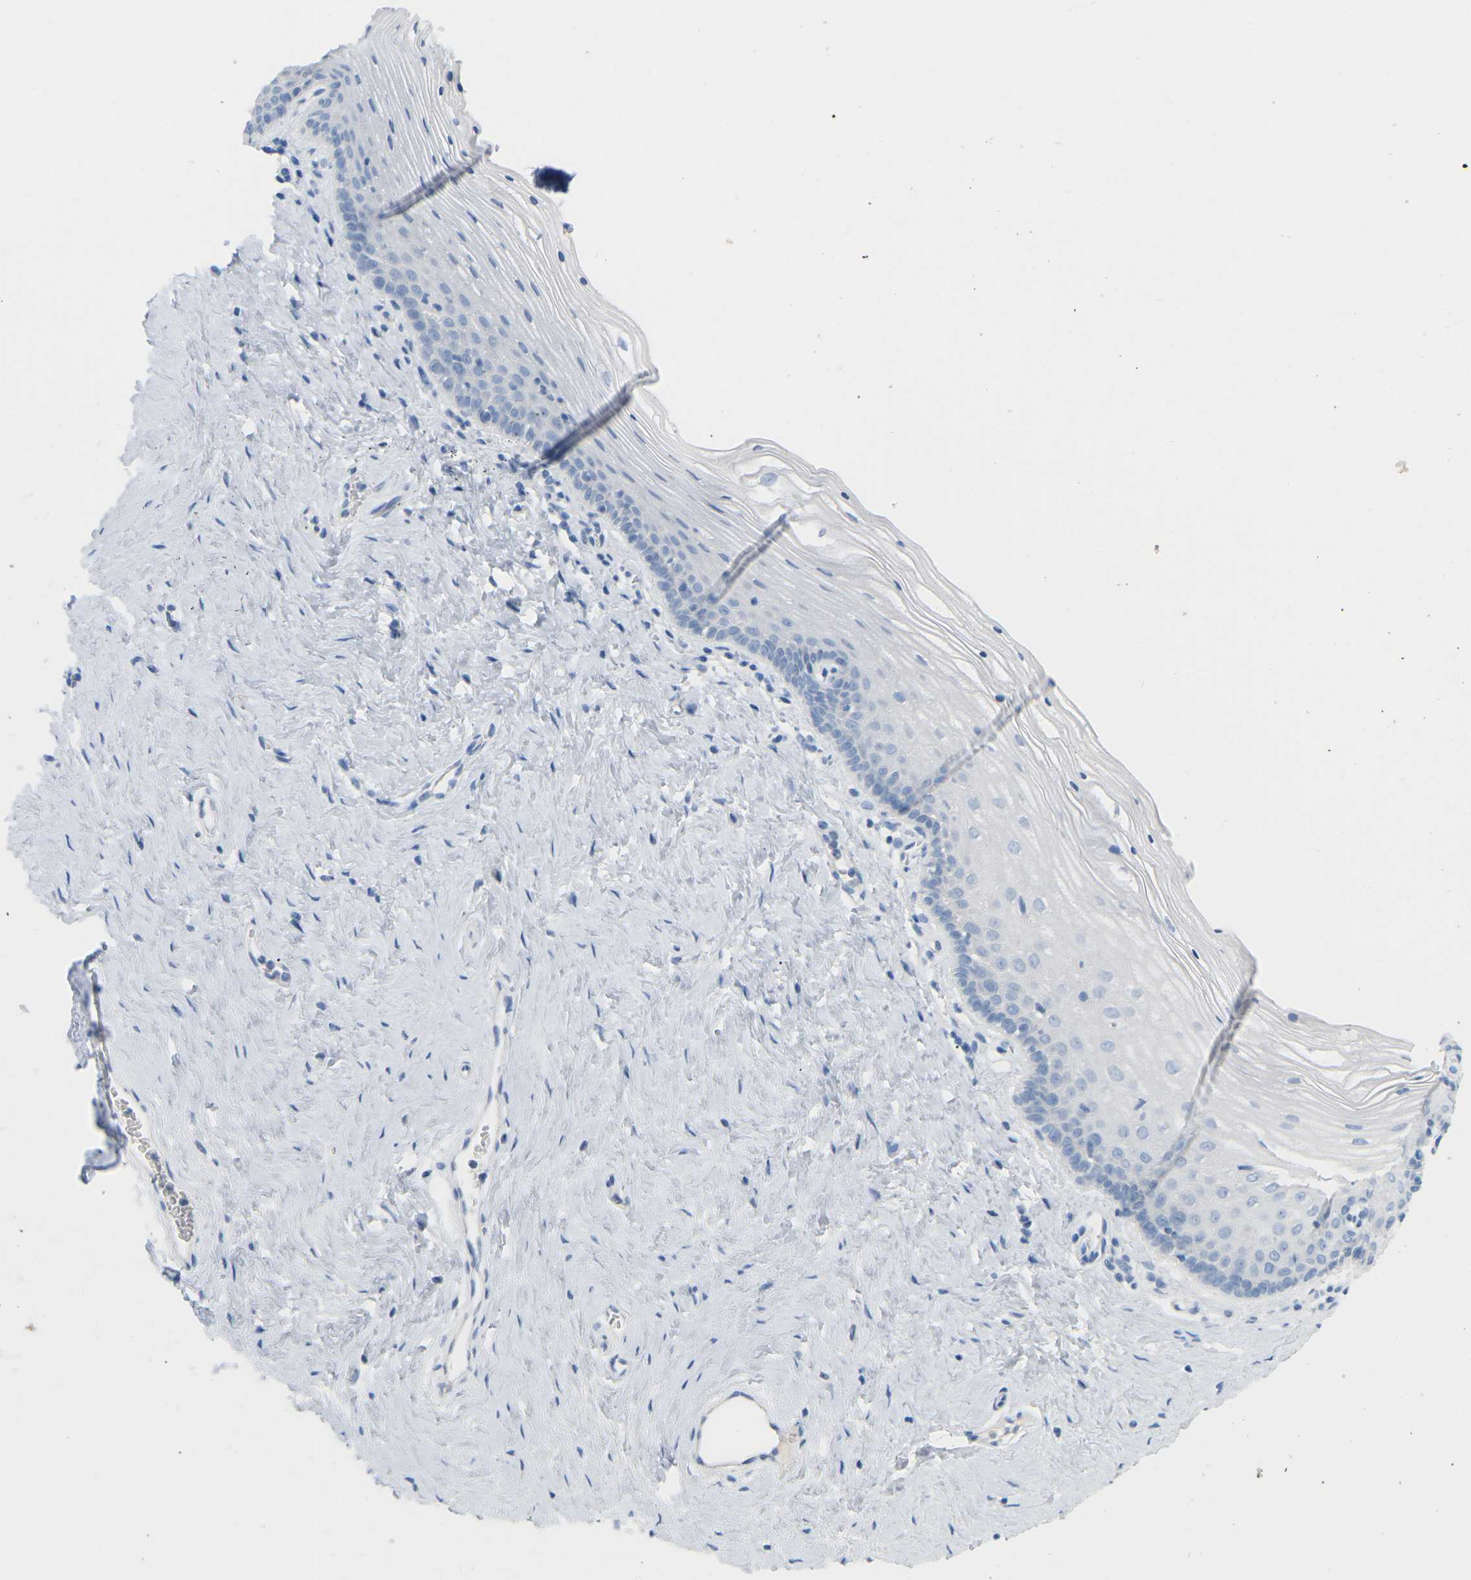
{"staining": {"intensity": "negative", "quantity": "none", "location": "none"}, "tissue": "vagina", "cell_type": "Squamous epithelial cells", "image_type": "normal", "snomed": [{"axis": "morphology", "description": "Normal tissue, NOS"}, {"axis": "topography", "description": "Vagina"}], "caption": "Protein analysis of normal vagina shows no significant expression in squamous epithelial cells.", "gene": "HBG2", "patient": {"sex": "female", "age": 32}}